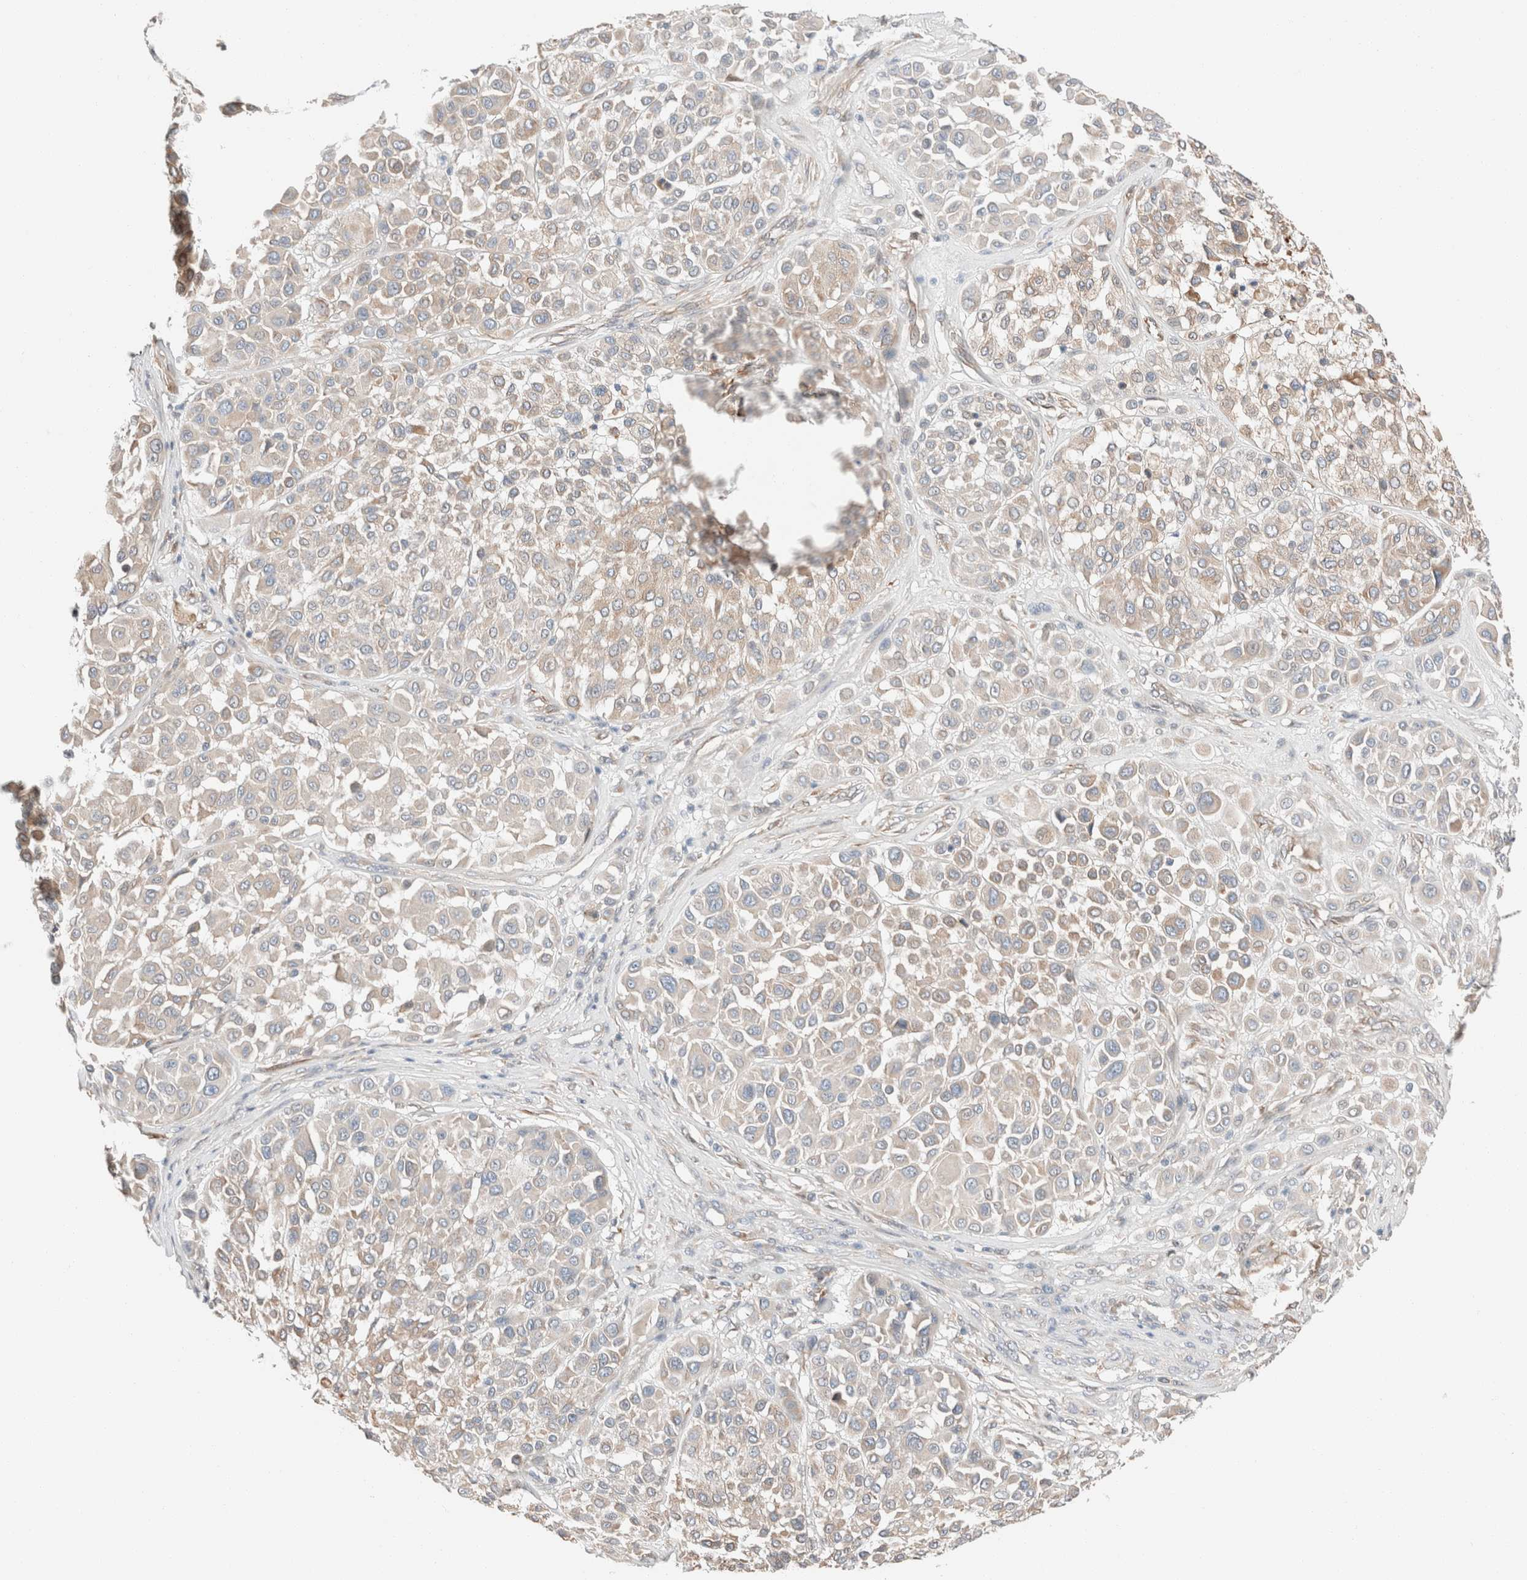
{"staining": {"intensity": "negative", "quantity": "none", "location": "none"}, "tissue": "melanoma", "cell_type": "Tumor cells", "image_type": "cancer", "snomed": [{"axis": "morphology", "description": "Malignant melanoma, Metastatic site"}, {"axis": "topography", "description": "Soft tissue"}], "caption": "DAB (3,3'-diaminobenzidine) immunohistochemical staining of melanoma exhibits no significant positivity in tumor cells.", "gene": "PCM1", "patient": {"sex": "male", "age": 41}}